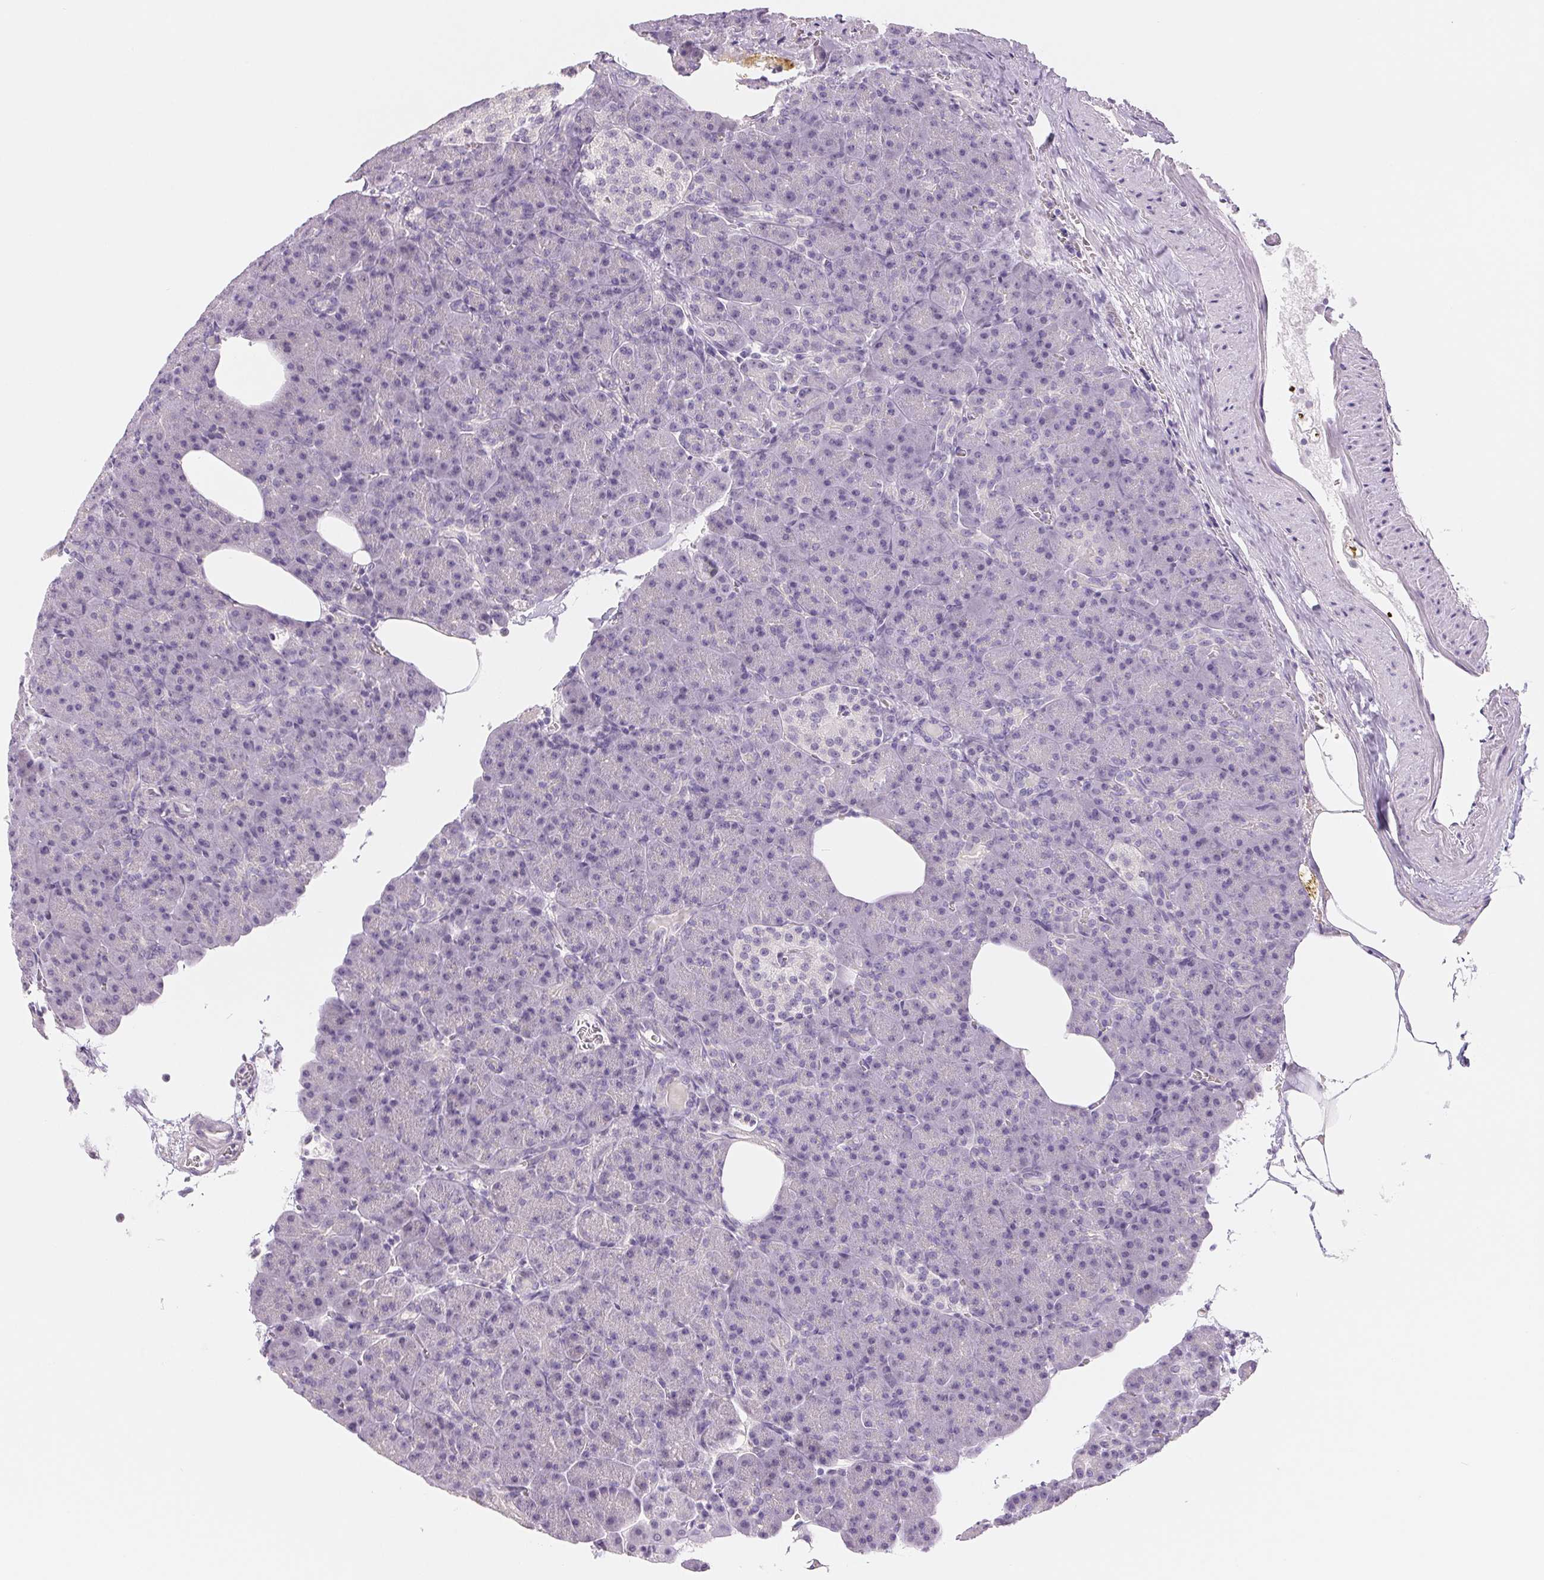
{"staining": {"intensity": "negative", "quantity": "none", "location": "none"}, "tissue": "pancreas", "cell_type": "Exocrine glandular cells", "image_type": "normal", "snomed": [{"axis": "morphology", "description": "Normal tissue, NOS"}, {"axis": "topography", "description": "Pancreas"}], "caption": "Micrograph shows no significant protein positivity in exocrine glandular cells of normal pancreas.", "gene": "CCDC168", "patient": {"sex": "female", "age": 74}}